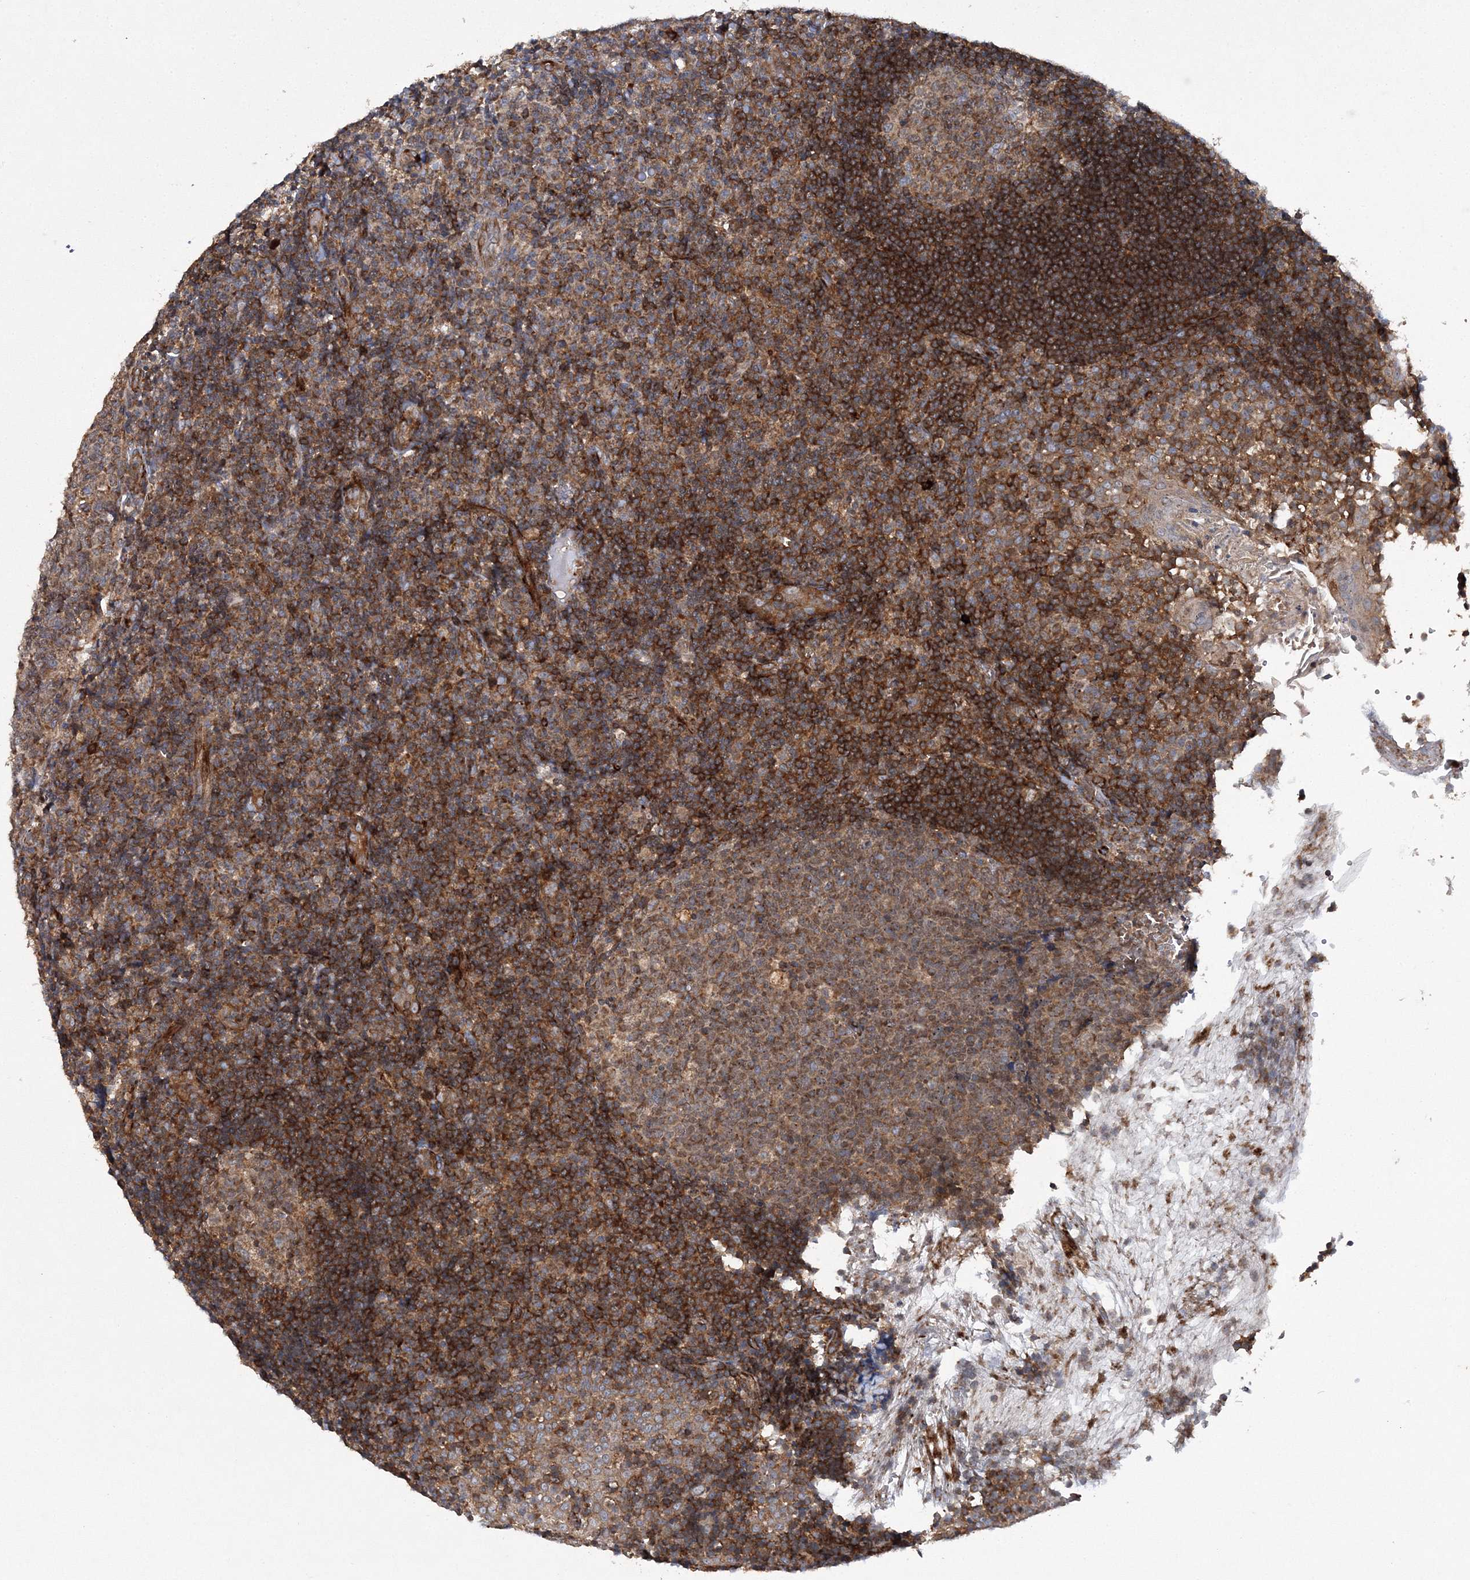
{"staining": {"intensity": "moderate", "quantity": ">75%", "location": "cytoplasmic/membranous"}, "tissue": "tonsil", "cell_type": "Germinal center cells", "image_type": "normal", "snomed": [{"axis": "morphology", "description": "Normal tissue, NOS"}, {"axis": "topography", "description": "Tonsil"}], "caption": "Immunohistochemistry photomicrograph of normal tonsil: human tonsil stained using immunohistochemistry demonstrates medium levels of moderate protein expression localized specifically in the cytoplasmic/membranous of germinal center cells, appearing as a cytoplasmic/membranous brown color.", "gene": "DNAJC13", "patient": {"sex": "female", "age": 40}}